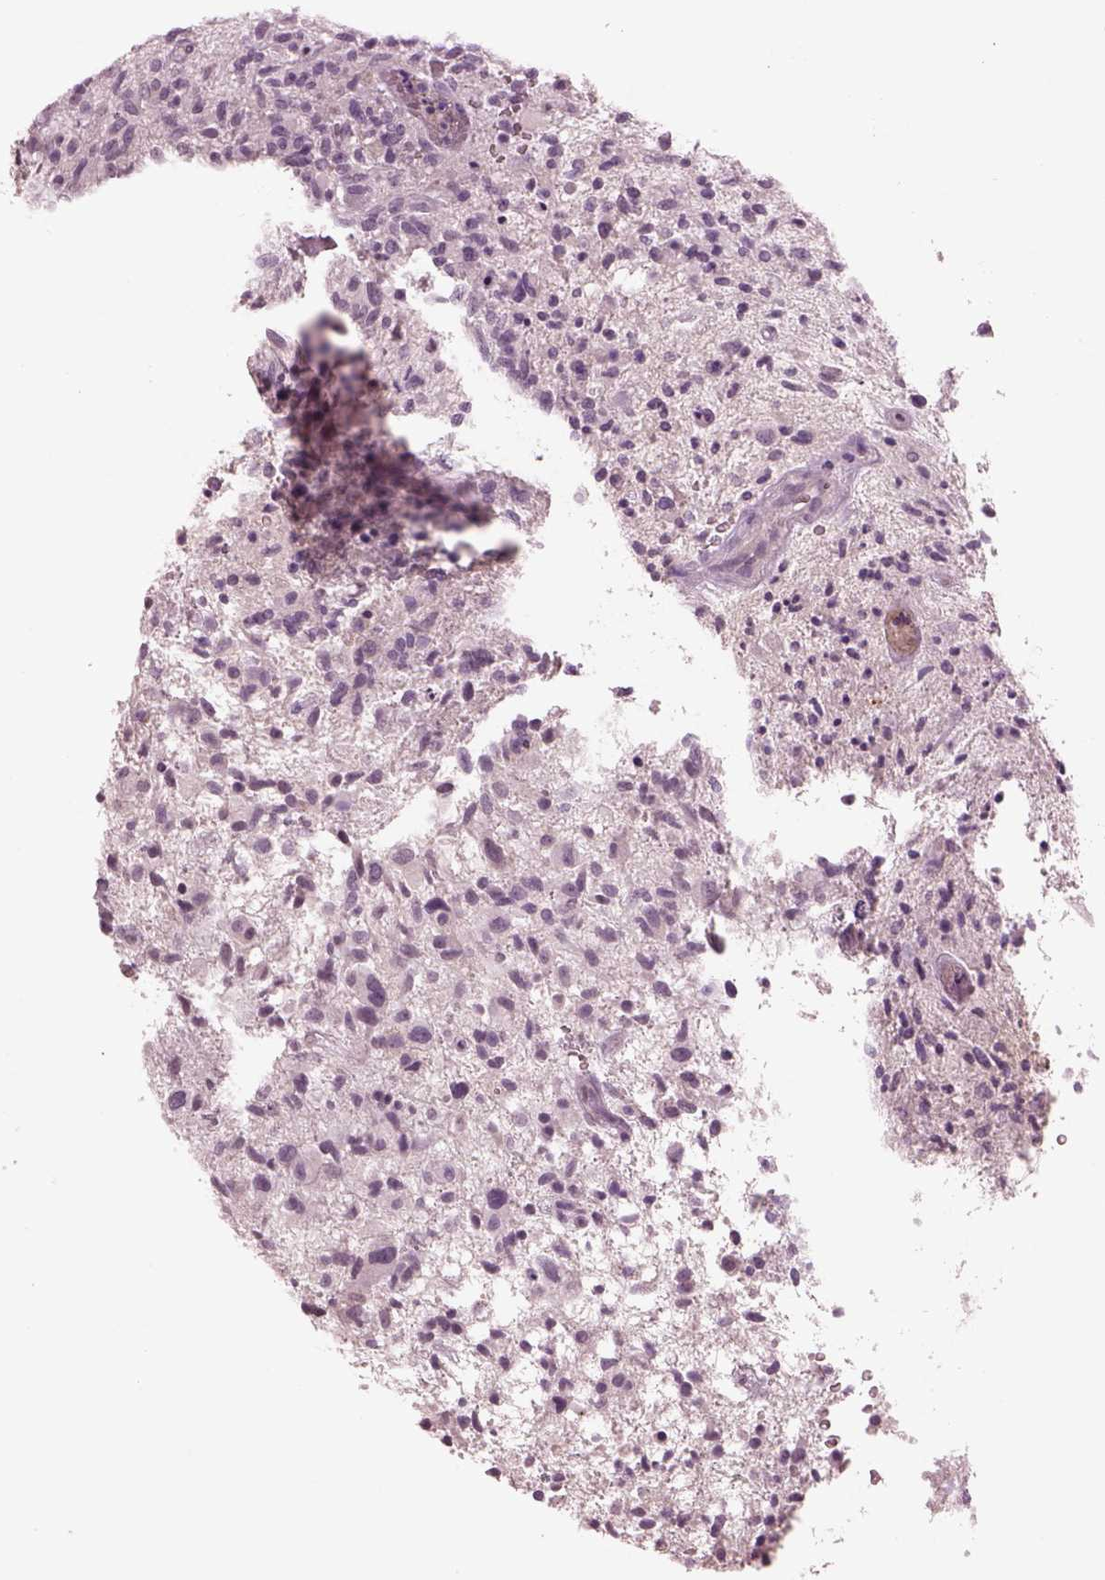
{"staining": {"intensity": "negative", "quantity": "none", "location": "none"}, "tissue": "glioma", "cell_type": "Tumor cells", "image_type": "cancer", "snomed": [{"axis": "morphology", "description": "Glioma, malignant, High grade"}, {"axis": "topography", "description": "Brain"}], "caption": "This image is of glioma stained with IHC to label a protein in brown with the nuclei are counter-stained blue. There is no expression in tumor cells.", "gene": "PACRG", "patient": {"sex": "male", "age": 47}}